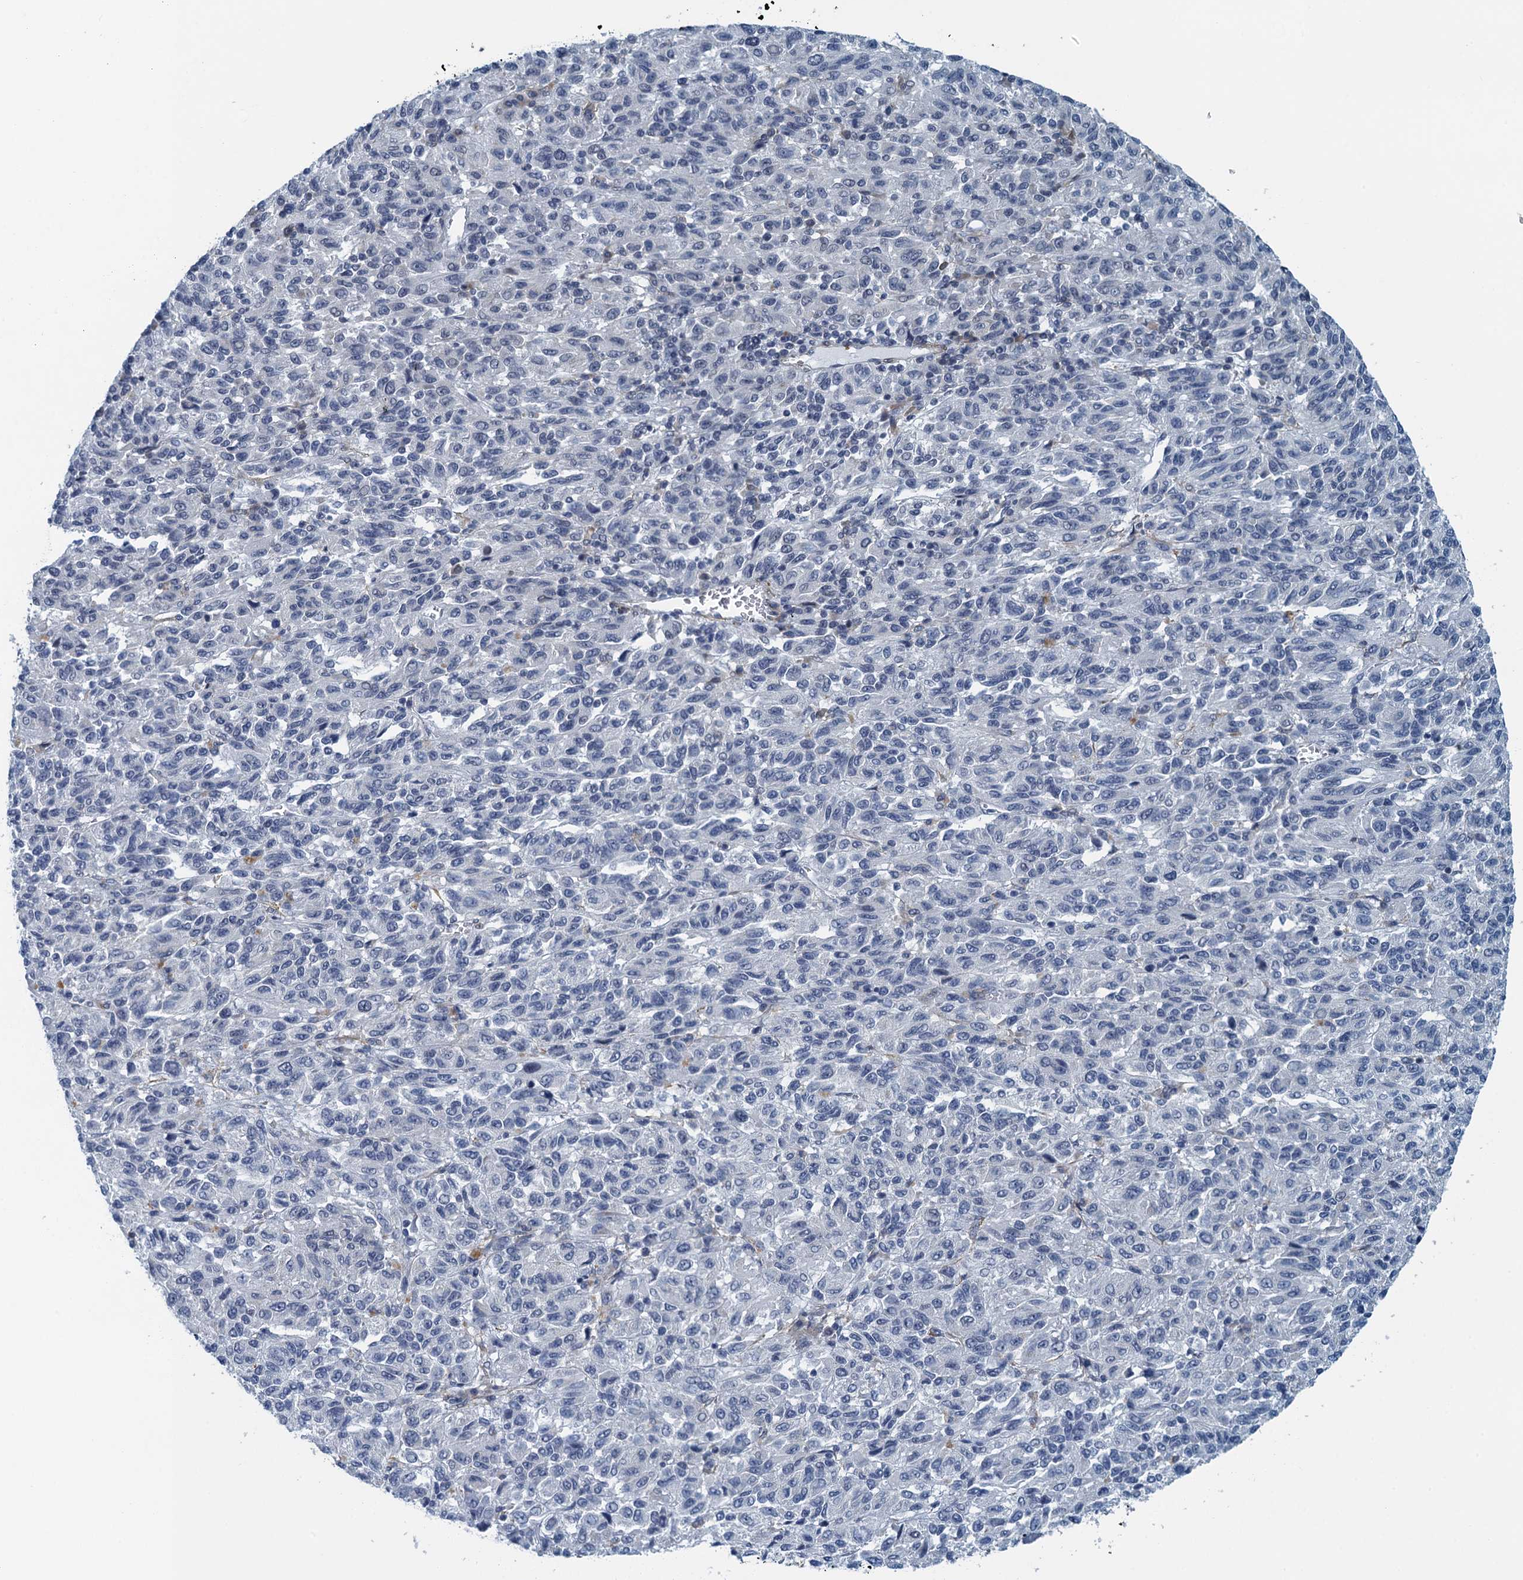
{"staining": {"intensity": "negative", "quantity": "none", "location": "none"}, "tissue": "melanoma", "cell_type": "Tumor cells", "image_type": "cancer", "snomed": [{"axis": "morphology", "description": "Malignant melanoma, Metastatic site"}, {"axis": "topography", "description": "Lung"}], "caption": "Malignant melanoma (metastatic site) stained for a protein using IHC reveals no expression tumor cells.", "gene": "ALG2", "patient": {"sex": "male", "age": 64}}